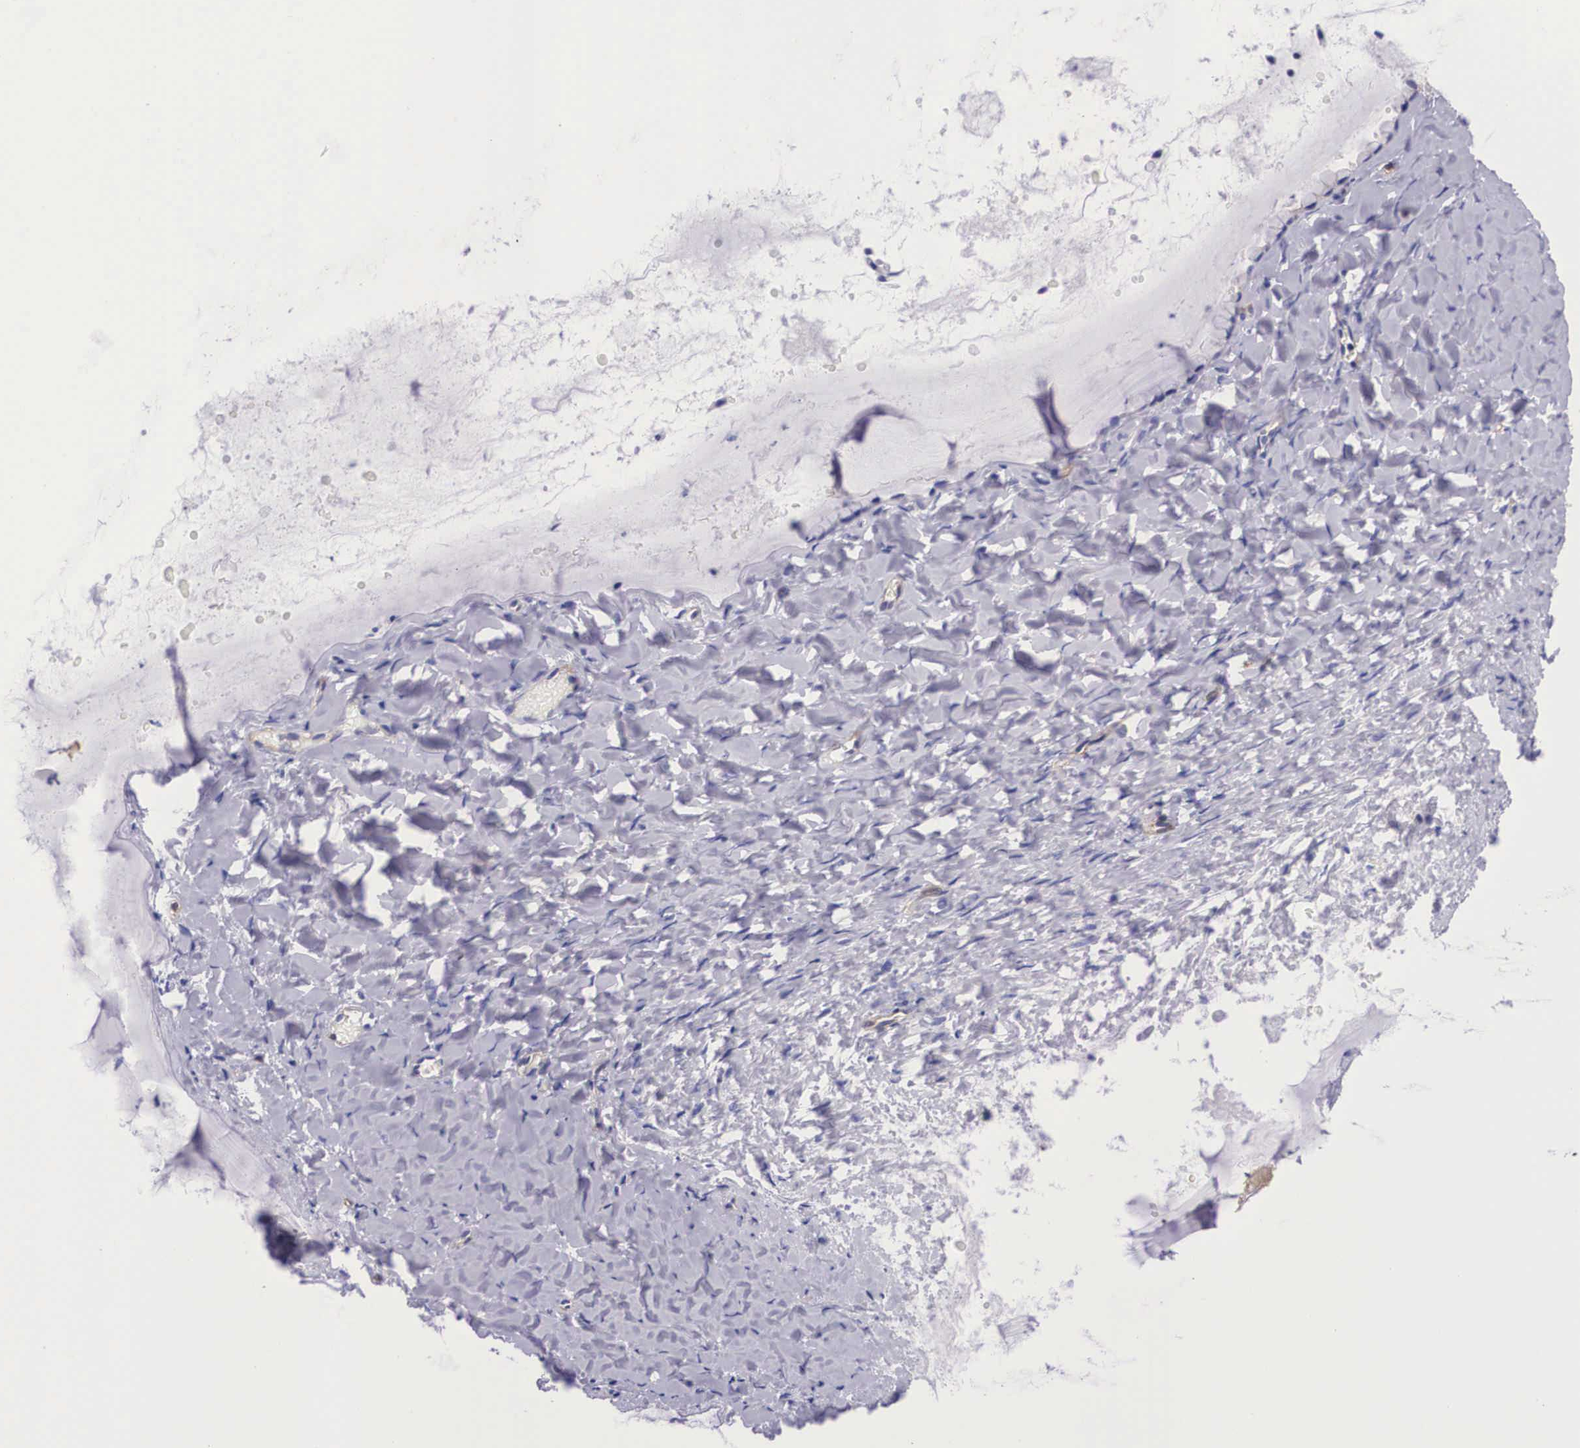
{"staining": {"intensity": "moderate", "quantity": "25%-75%", "location": "cytoplasmic/membranous"}, "tissue": "ovarian cancer", "cell_type": "Tumor cells", "image_type": "cancer", "snomed": [{"axis": "morphology", "description": "Cystadenocarcinoma, mucinous, NOS"}, {"axis": "topography", "description": "Ovary"}], "caption": "Mucinous cystadenocarcinoma (ovarian) tissue demonstrates moderate cytoplasmic/membranous staining in approximately 25%-75% of tumor cells (DAB = brown stain, brightfield microscopy at high magnification).", "gene": "BCAR1", "patient": {"sex": "female", "age": 41}}